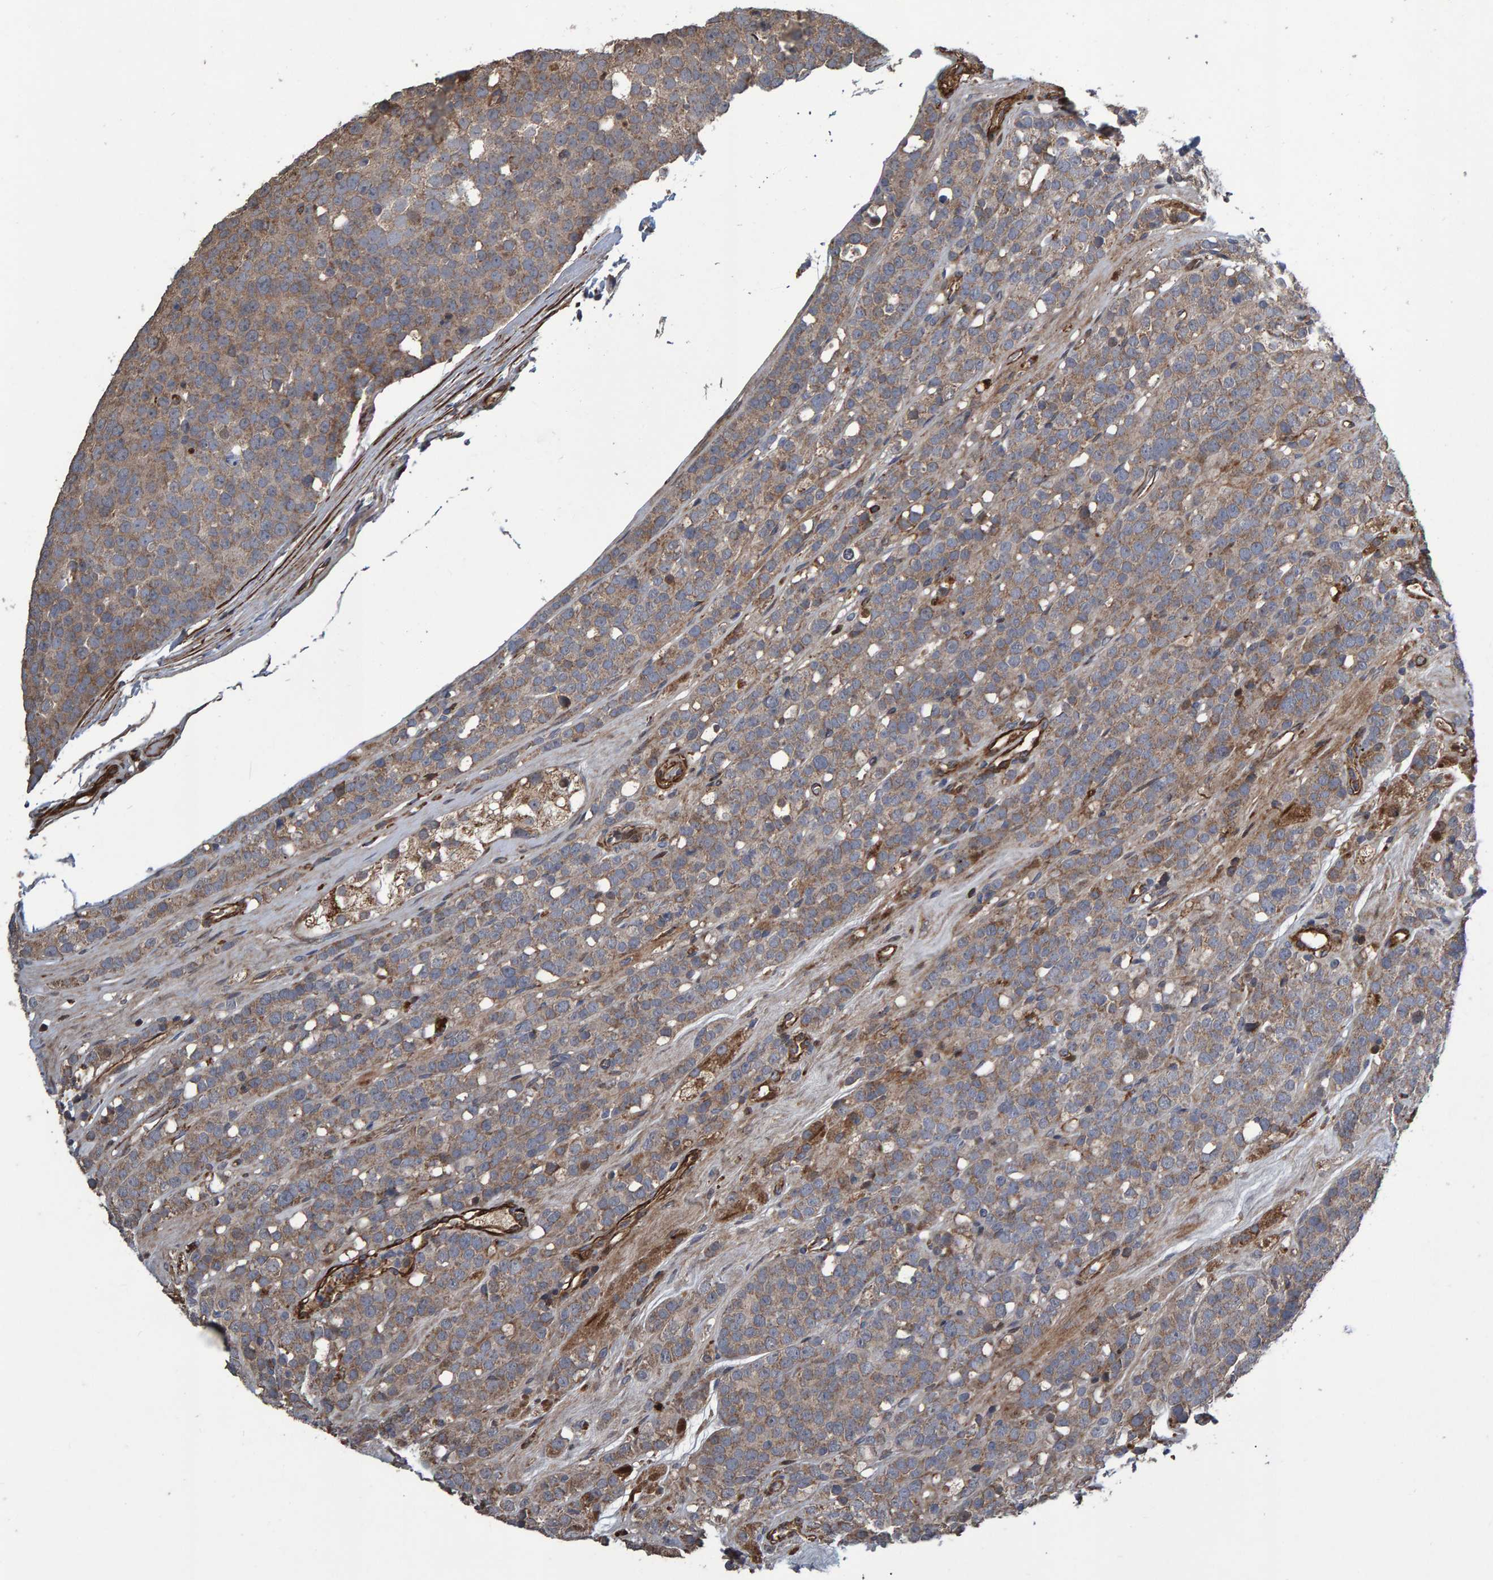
{"staining": {"intensity": "weak", "quantity": ">75%", "location": "cytoplasmic/membranous"}, "tissue": "testis cancer", "cell_type": "Tumor cells", "image_type": "cancer", "snomed": [{"axis": "morphology", "description": "Seminoma, NOS"}, {"axis": "topography", "description": "Testis"}], "caption": "This photomicrograph shows immunohistochemistry staining of seminoma (testis), with low weak cytoplasmic/membranous staining in about >75% of tumor cells.", "gene": "SLIT2", "patient": {"sex": "male", "age": 71}}